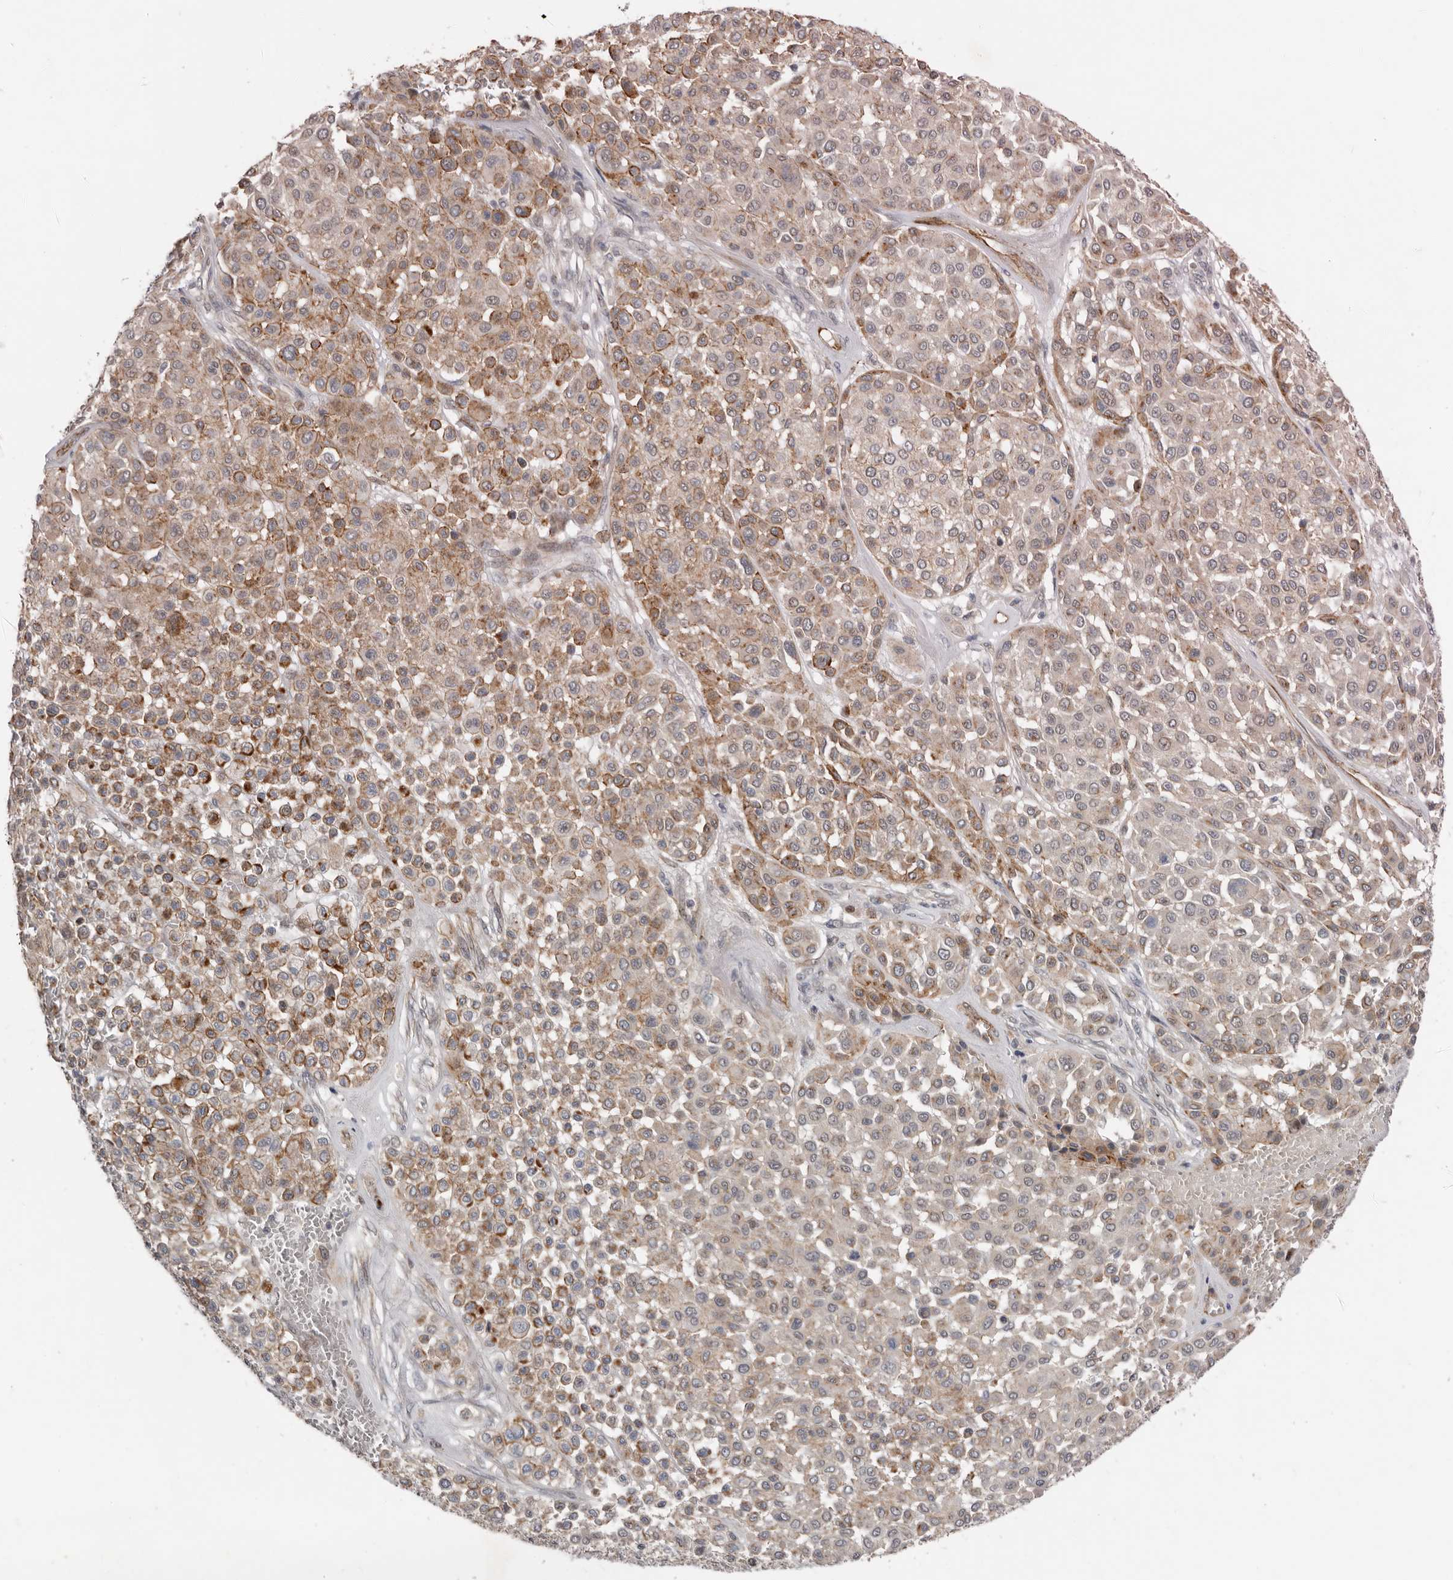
{"staining": {"intensity": "weak", "quantity": ">75%", "location": "cytoplasmic/membranous"}, "tissue": "melanoma", "cell_type": "Tumor cells", "image_type": "cancer", "snomed": [{"axis": "morphology", "description": "Malignant melanoma, Metastatic site"}, {"axis": "topography", "description": "Soft tissue"}], "caption": "This is a histology image of immunohistochemistry staining of melanoma, which shows weak expression in the cytoplasmic/membranous of tumor cells.", "gene": "RANBP17", "patient": {"sex": "male", "age": 41}}